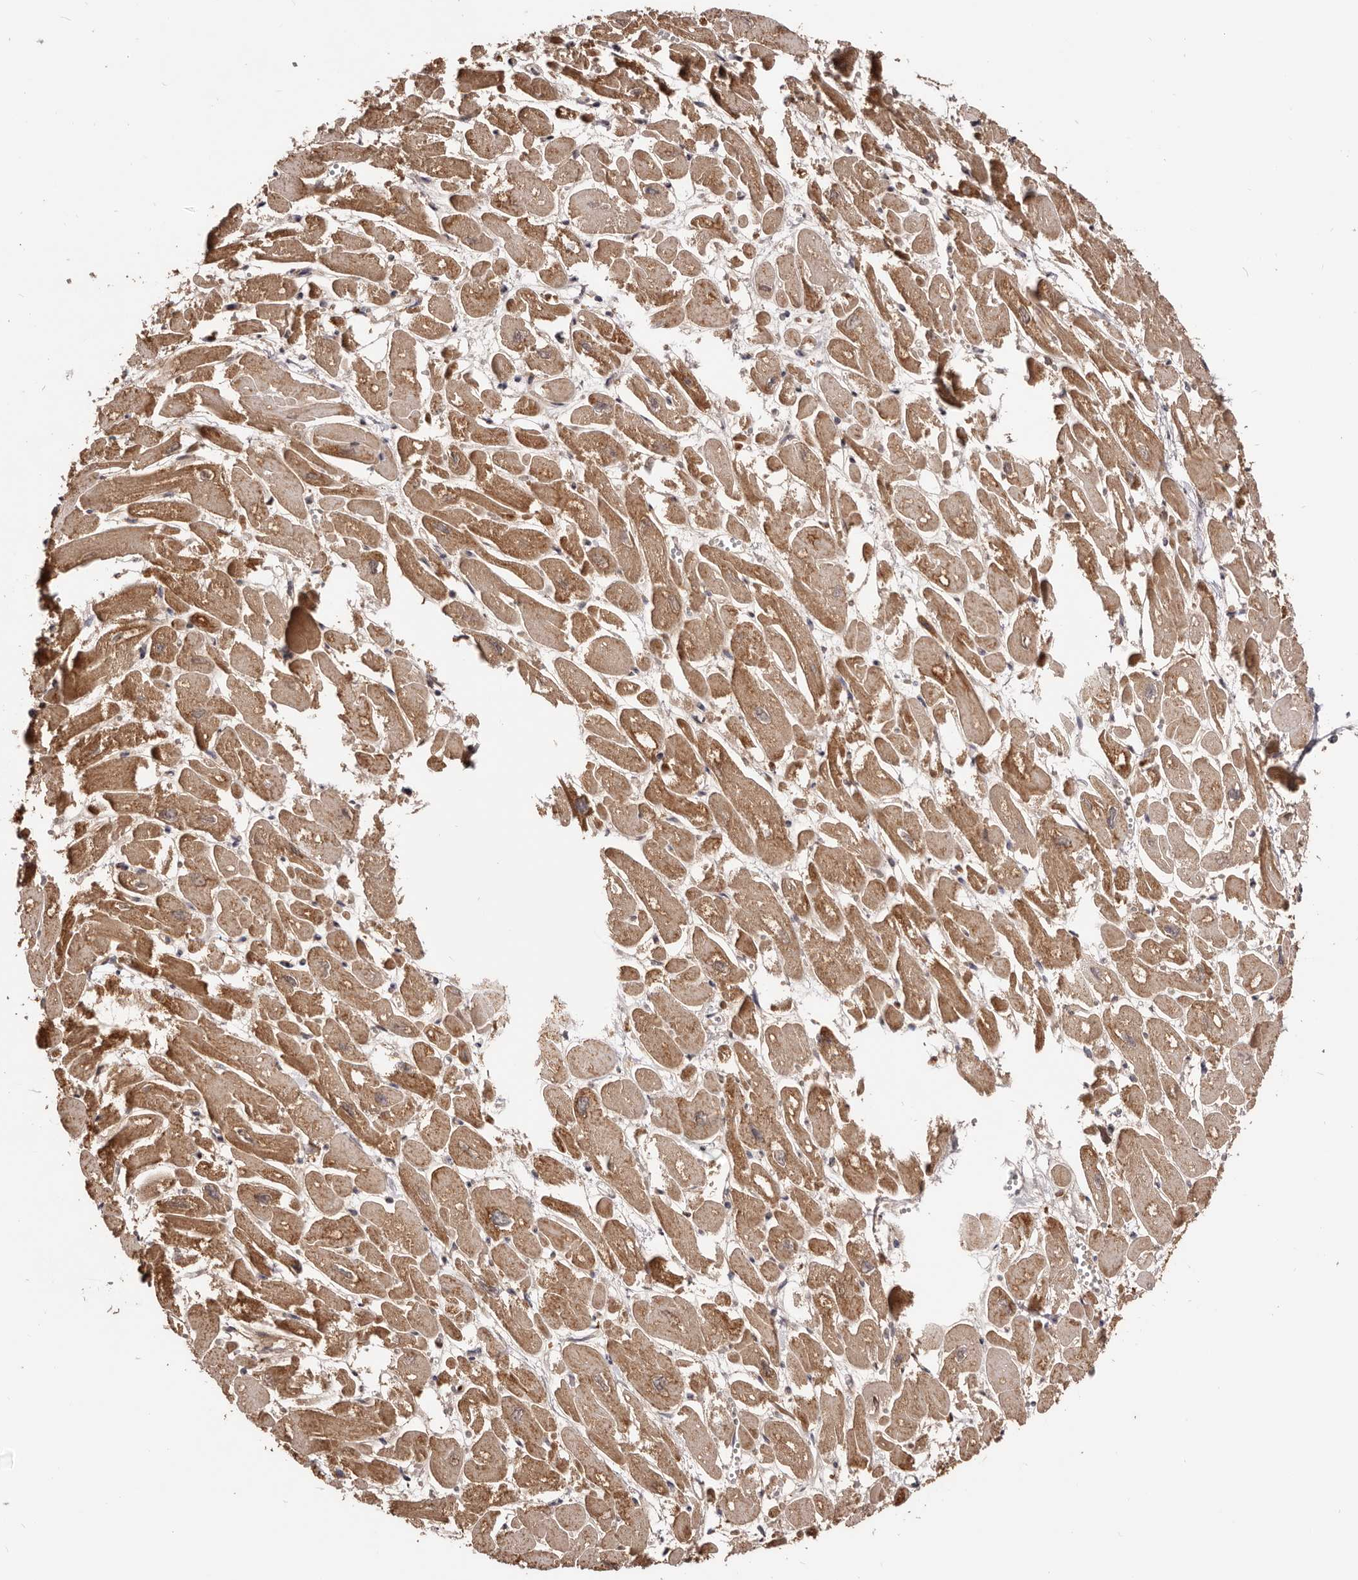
{"staining": {"intensity": "moderate", "quantity": ">75%", "location": "cytoplasmic/membranous"}, "tissue": "heart muscle", "cell_type": "Cardiomyocytes", "image_type": "normal", "snomed": [{"axis": "morphology", "description": "Normal tissue, NOS"}, {"axis": "topography", "description": "Heart"}], "caption": "Immunohistochemical staining of normal human heart muscle displays medium levels of moderate cytoplasmic/membranous expression in approximately >75% of cardiomyocytes.", "gene": "MDP1", "patient": {"sex": "male", "age": 54}}